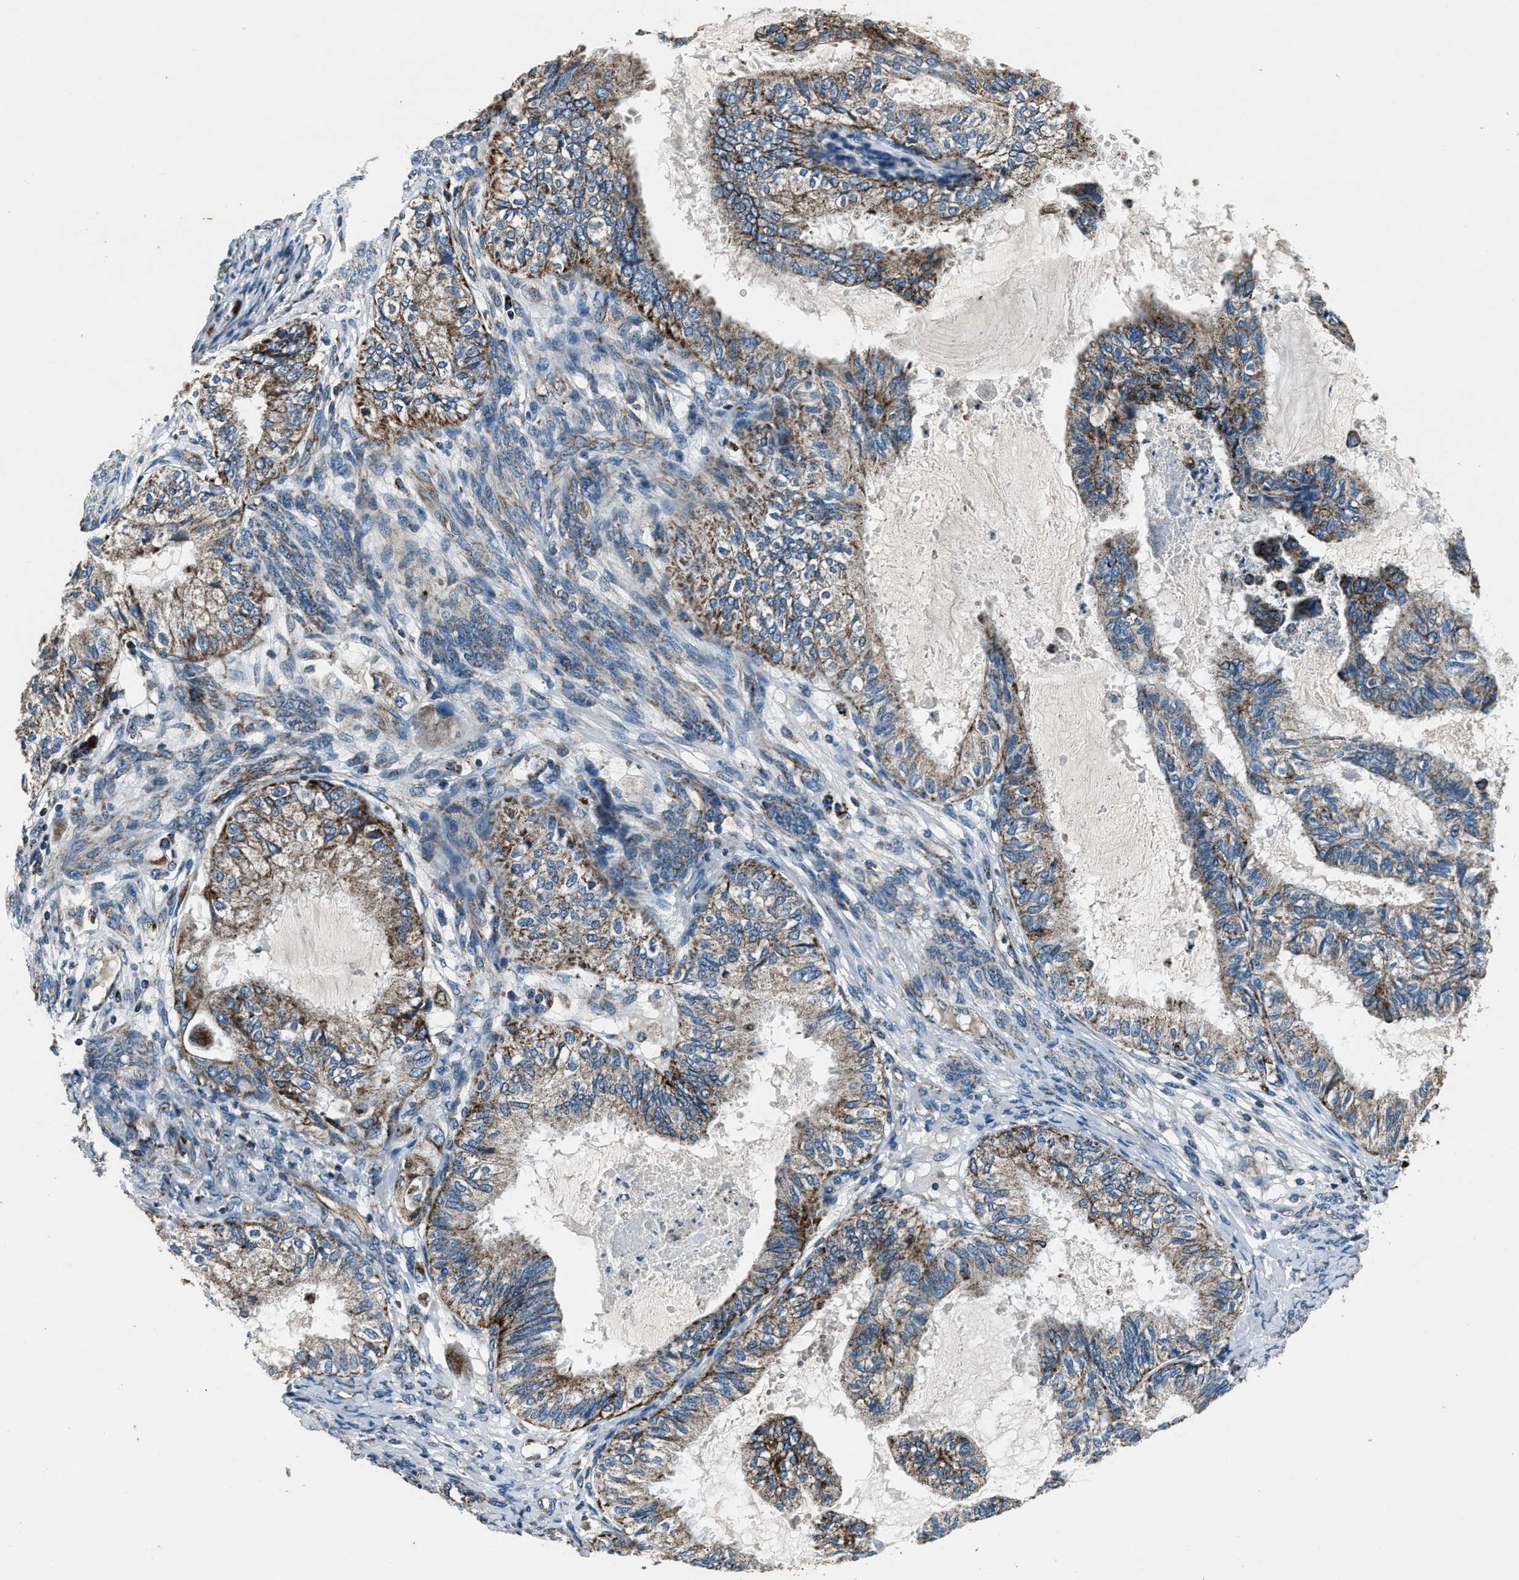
{"staining": {"intensity": "moderate", "quantity": "25%-75%", "location": "cytoplasmic/membranous"}, "tissue": "cervical cancer", "cell_type": "Tumor cells", "image_type": "cancer", "snomed": [{"axis": "morphology", "description": "Normal tissue, NOS"}, {"axis": "morphology", "description": "Adenocarcinoma, NOS"}, {"axis": "topography", "description": "Cervix"}, {"axis": "topography", "description": "Endometrium"}], "caption": "DAB immunohistochemical staining of cervical cancer (adenocarcinoma) exhibits moderate cytoplasmic/membranous protein positivity in approximately 25%-75% of tumor cells.", "gene": "OGDH", "patient": {"sex": "female", "age": 86}}